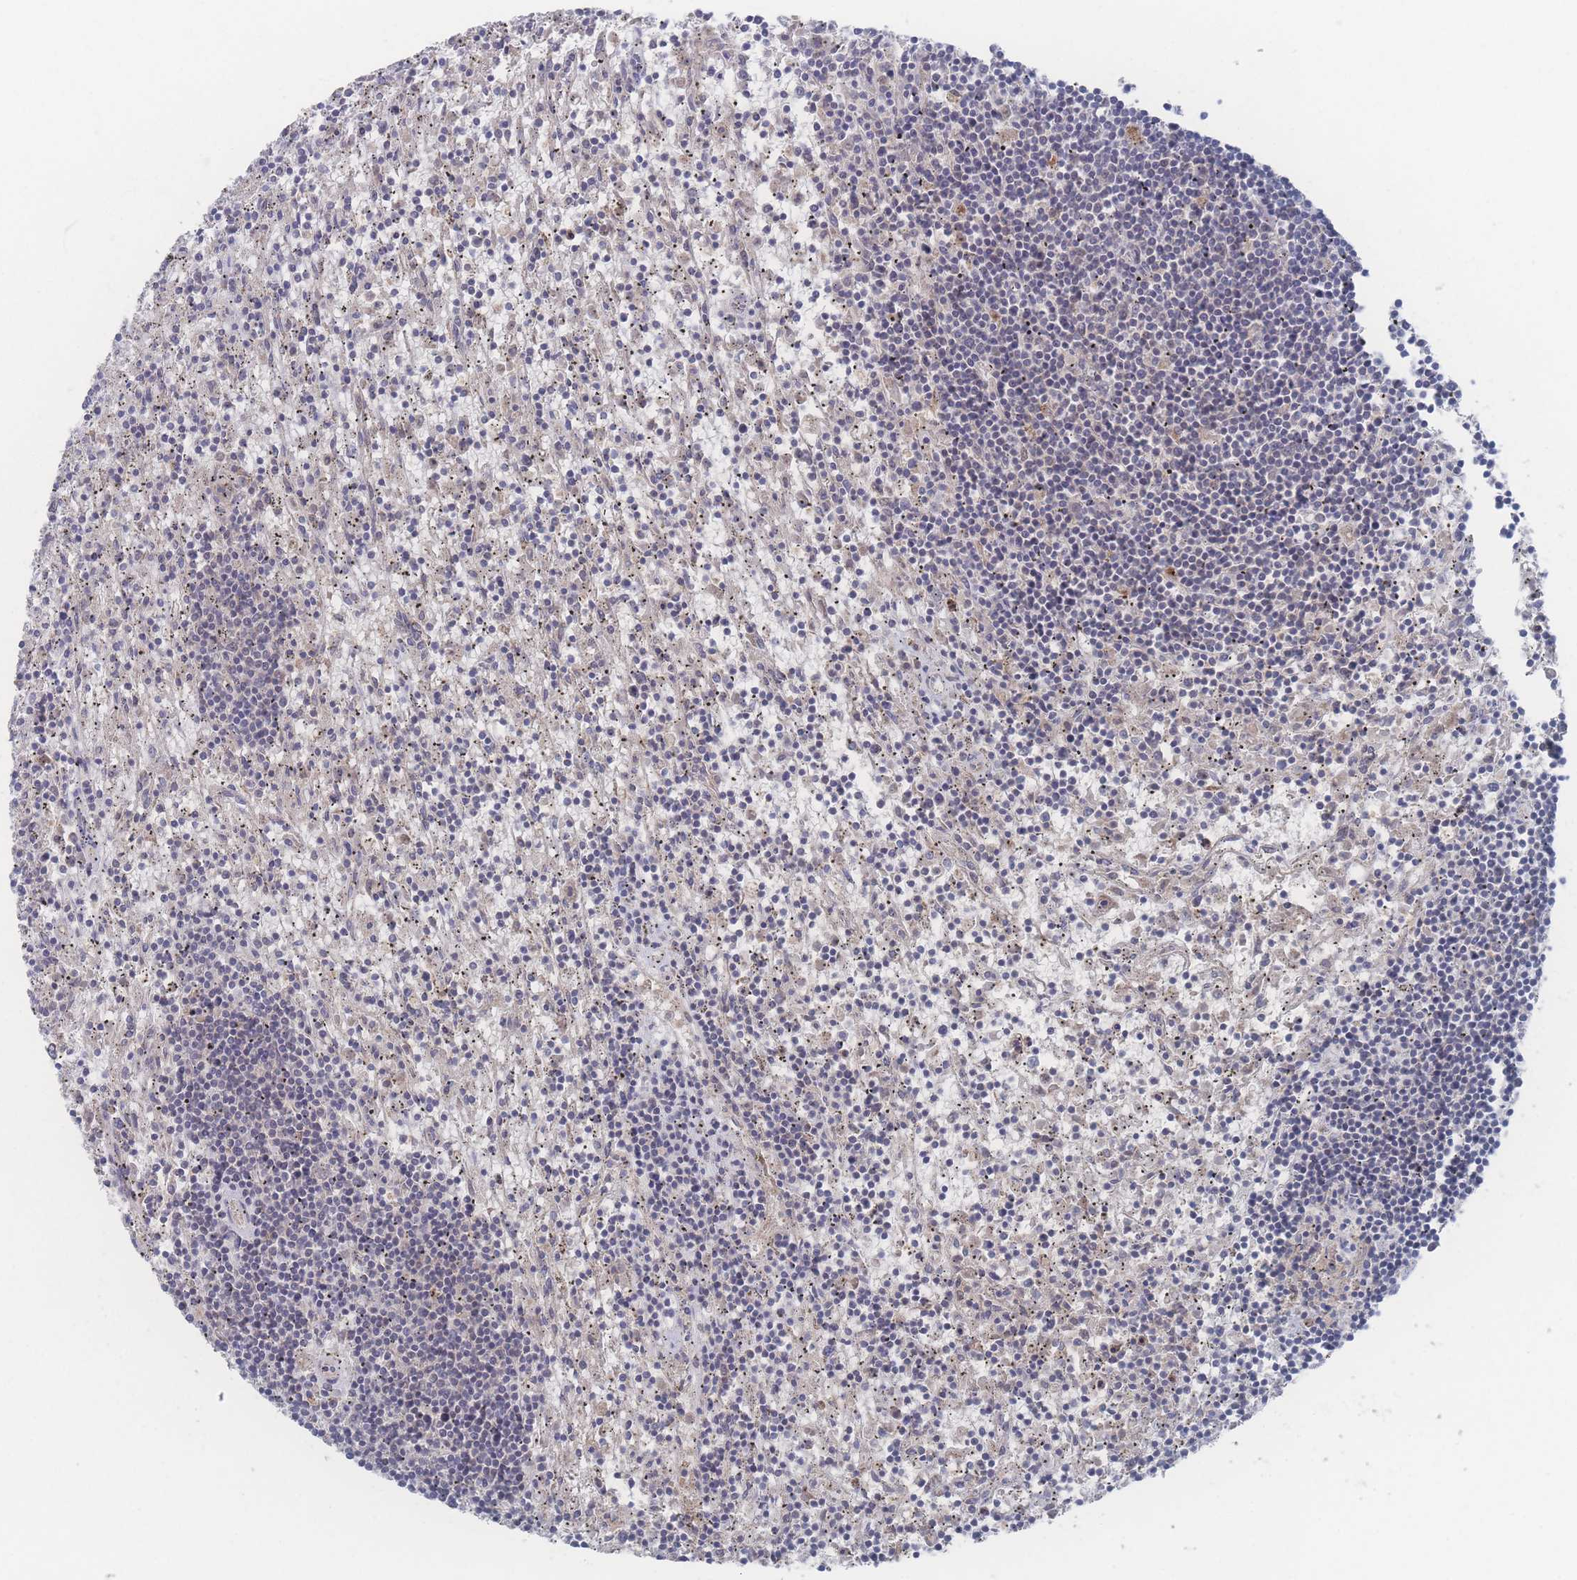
{"staining": {"intensity": "negative", "quantity": "none", "location": "none"}, "tissue": "lymphoma", "cell_type": "Tumor cells", "image_type": "cancer", "snomed": [{"axis": "morphology", "description": "Malignant lymphoma, non-Hodgkin's type, Low grade"}, {"axis": "topography", "description": "Spleen"}], "caption": "Micrograph shows no protein expression in tumor cells of lymphoma tissue. The staining is performed using DAB brown chromogen with nuclei counter-stained in using hematoxylin.", "gene": "NBEAL1", "patient": {"sex": "male", "age": 76}}